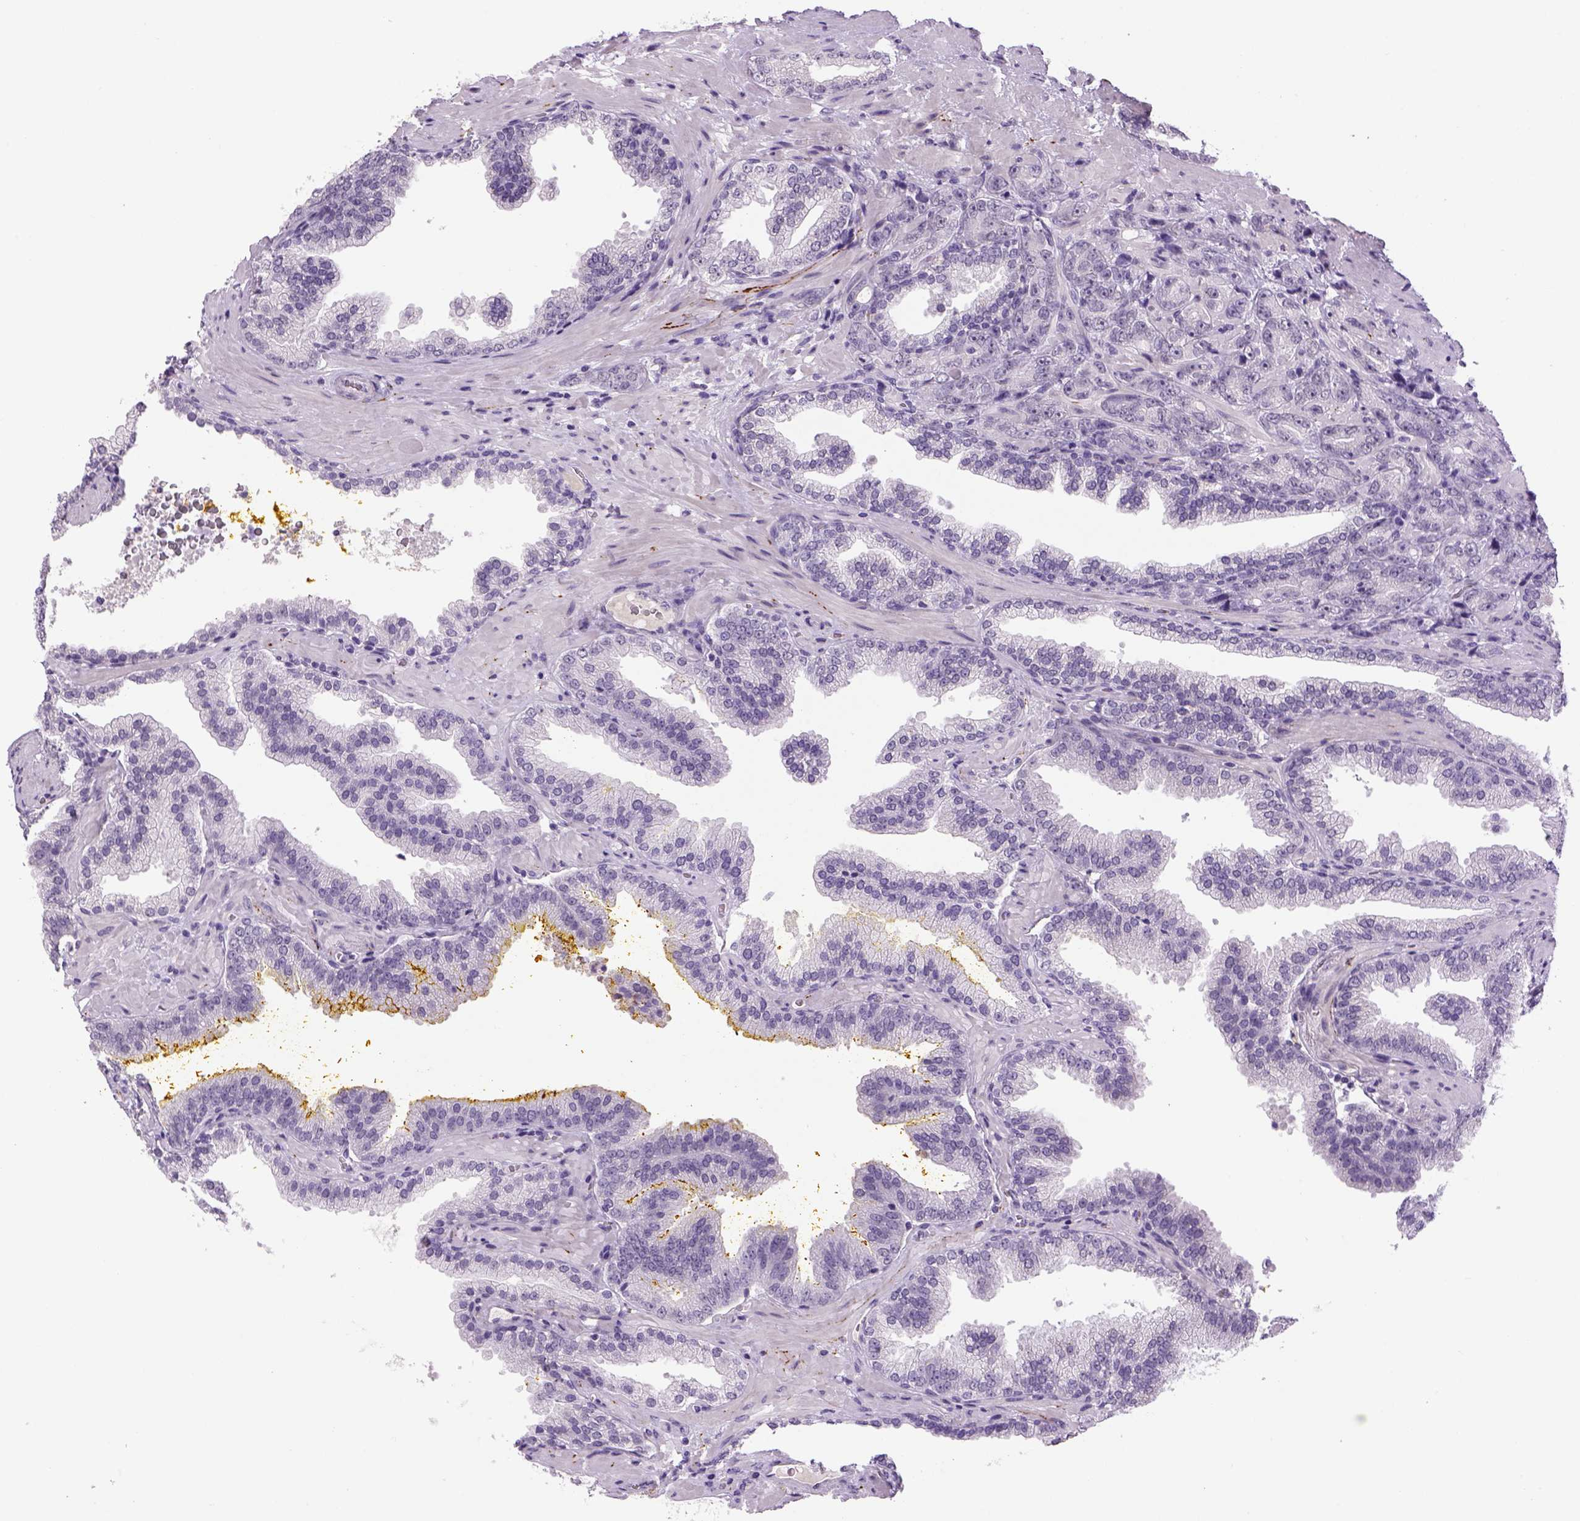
{"staining": {"intensity": "negative", "quantity": "none", "location": "none"}, "tissue": "prostate cancer", "cell_type": "Tumor cells", "image_type": "cancer", "snomed": [{"axis": "morphology", "description": "Adenocarcinoma, NOS"}, {"axis": "topography", "description": "Prostate"}], "caption": "Tumor cells show no significant protein staining in adenocarcinoma (prostate).", "gene": "DBH", "patient": {"sex": "male", "age": 63}}